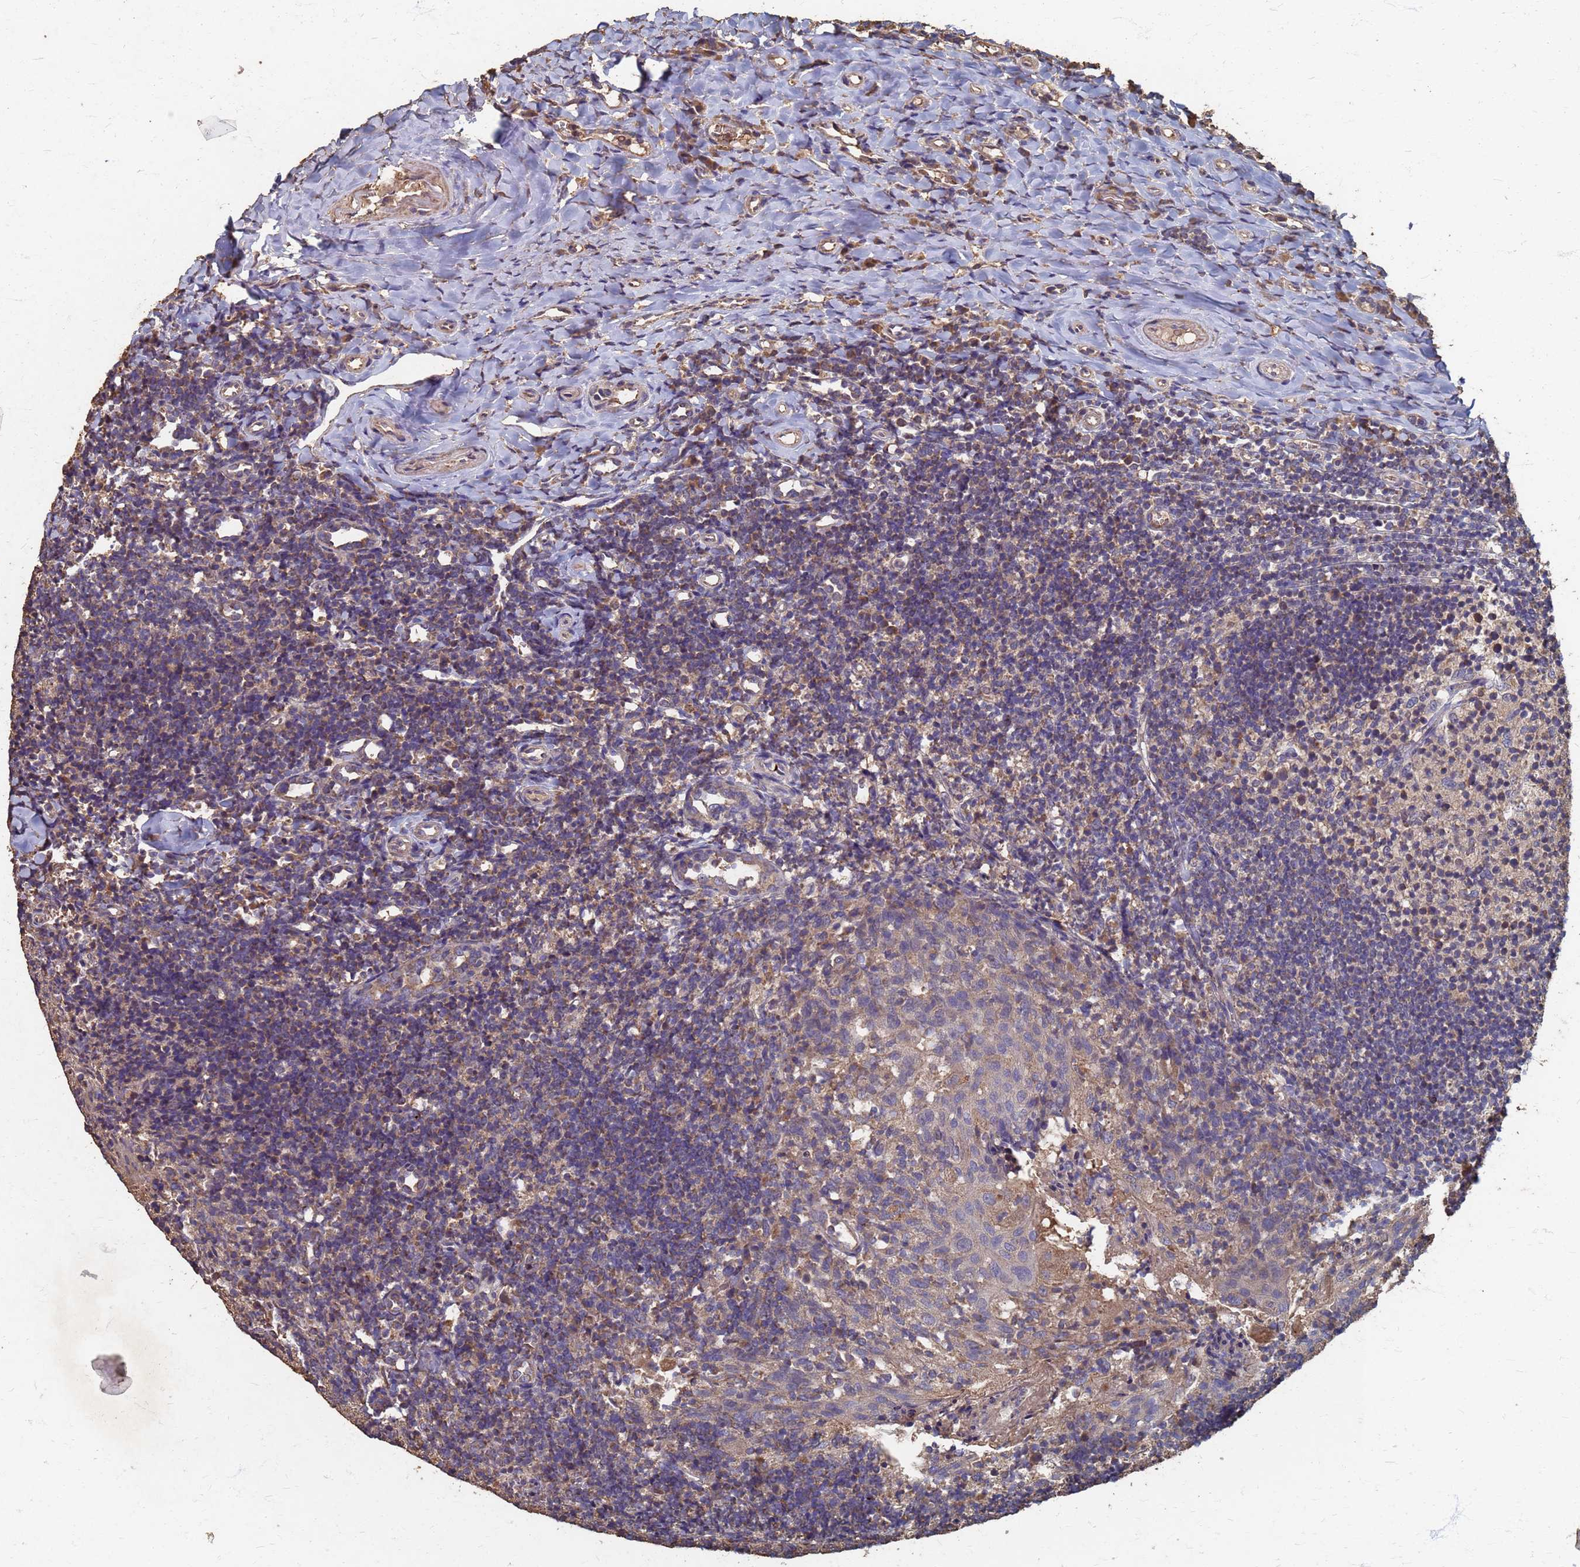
{"staining": {"intensity": "weak", "quantity": "<25%", "location": "cytoplasmic/membranous"}, "tissue": "tonsil", "cell_type": "Non-germinal center cells", "image_type": "normal", "snomed": [{"axis": "morphology", "description": "Normal tissue, NOS"}, {"axis": "topography", "description": "Tonsil"}], "caption": "Immunohistochemistry (IHC) image of unremarkable human tonsil stained for a protein (brown), which exhibits no expression in non-germinal center cells. (Immunohistochemistry, brightfield microscopy, high magnification).", "gene": "DPH5", "patient": {"sex": "female", "age": 10}}